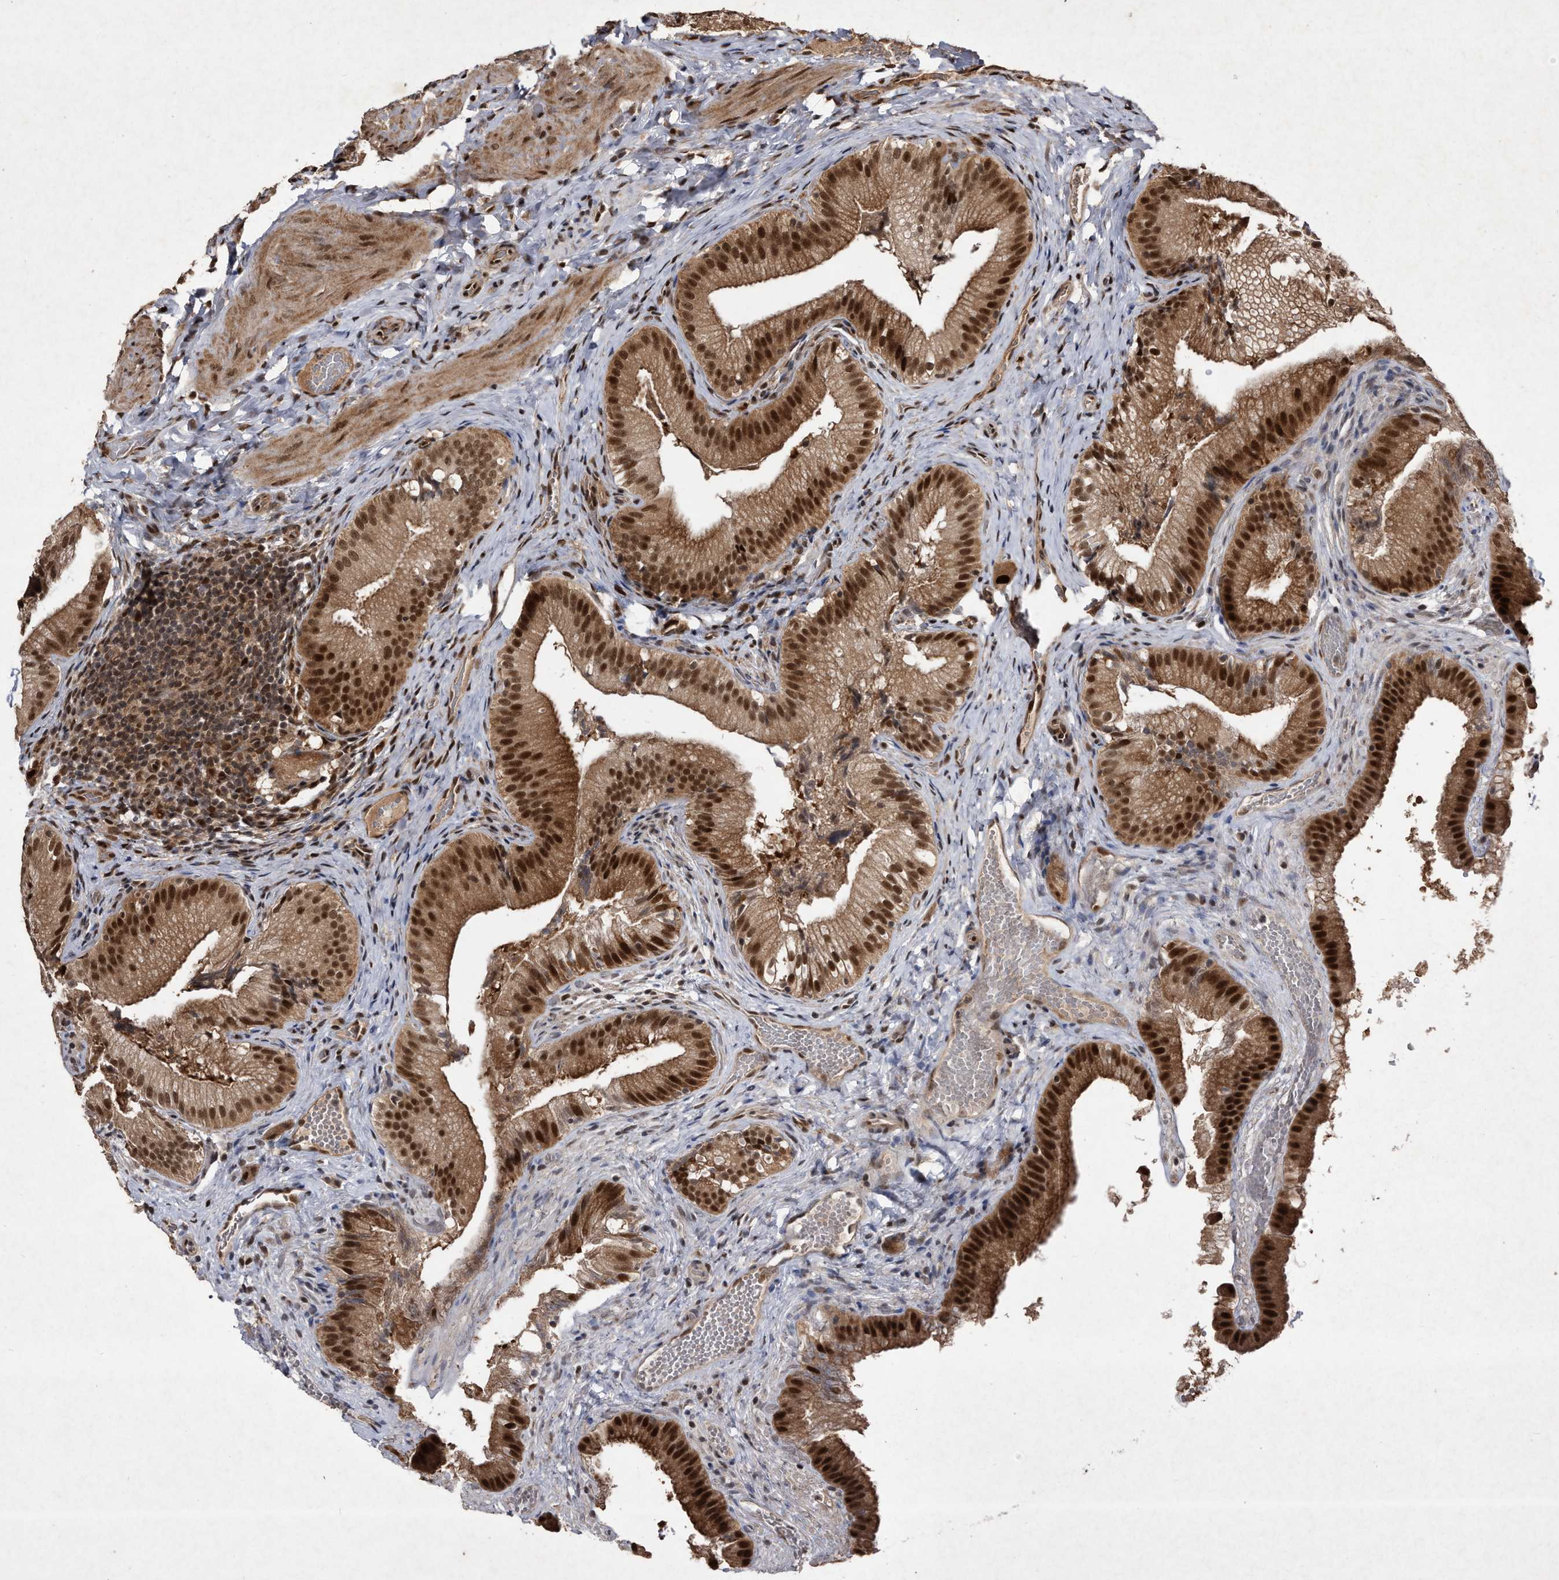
{"staining": {"intensity": "strong", "quantity": ">75%", "location": "cytoplasmic/membranous,nuclear"}, "tissue": "gallbladder", "cell_type": "Glandular cells", "image_type": "normal", "snomed": [{"axis": "morphology", "description": "Normal tissue, NOS"}, {"axis": "topography", "description": "Gallbladder"}], "caption": "Protein analysis of normal gallbladder shows strong cytoplasmic/membranous,nuclear staining in about >75% of glandular cells. The protein is shown in brown color, while the nuclei are stained blue.", "gene": "RAD23B", "patient": {"sex": "female", "age": 30}}